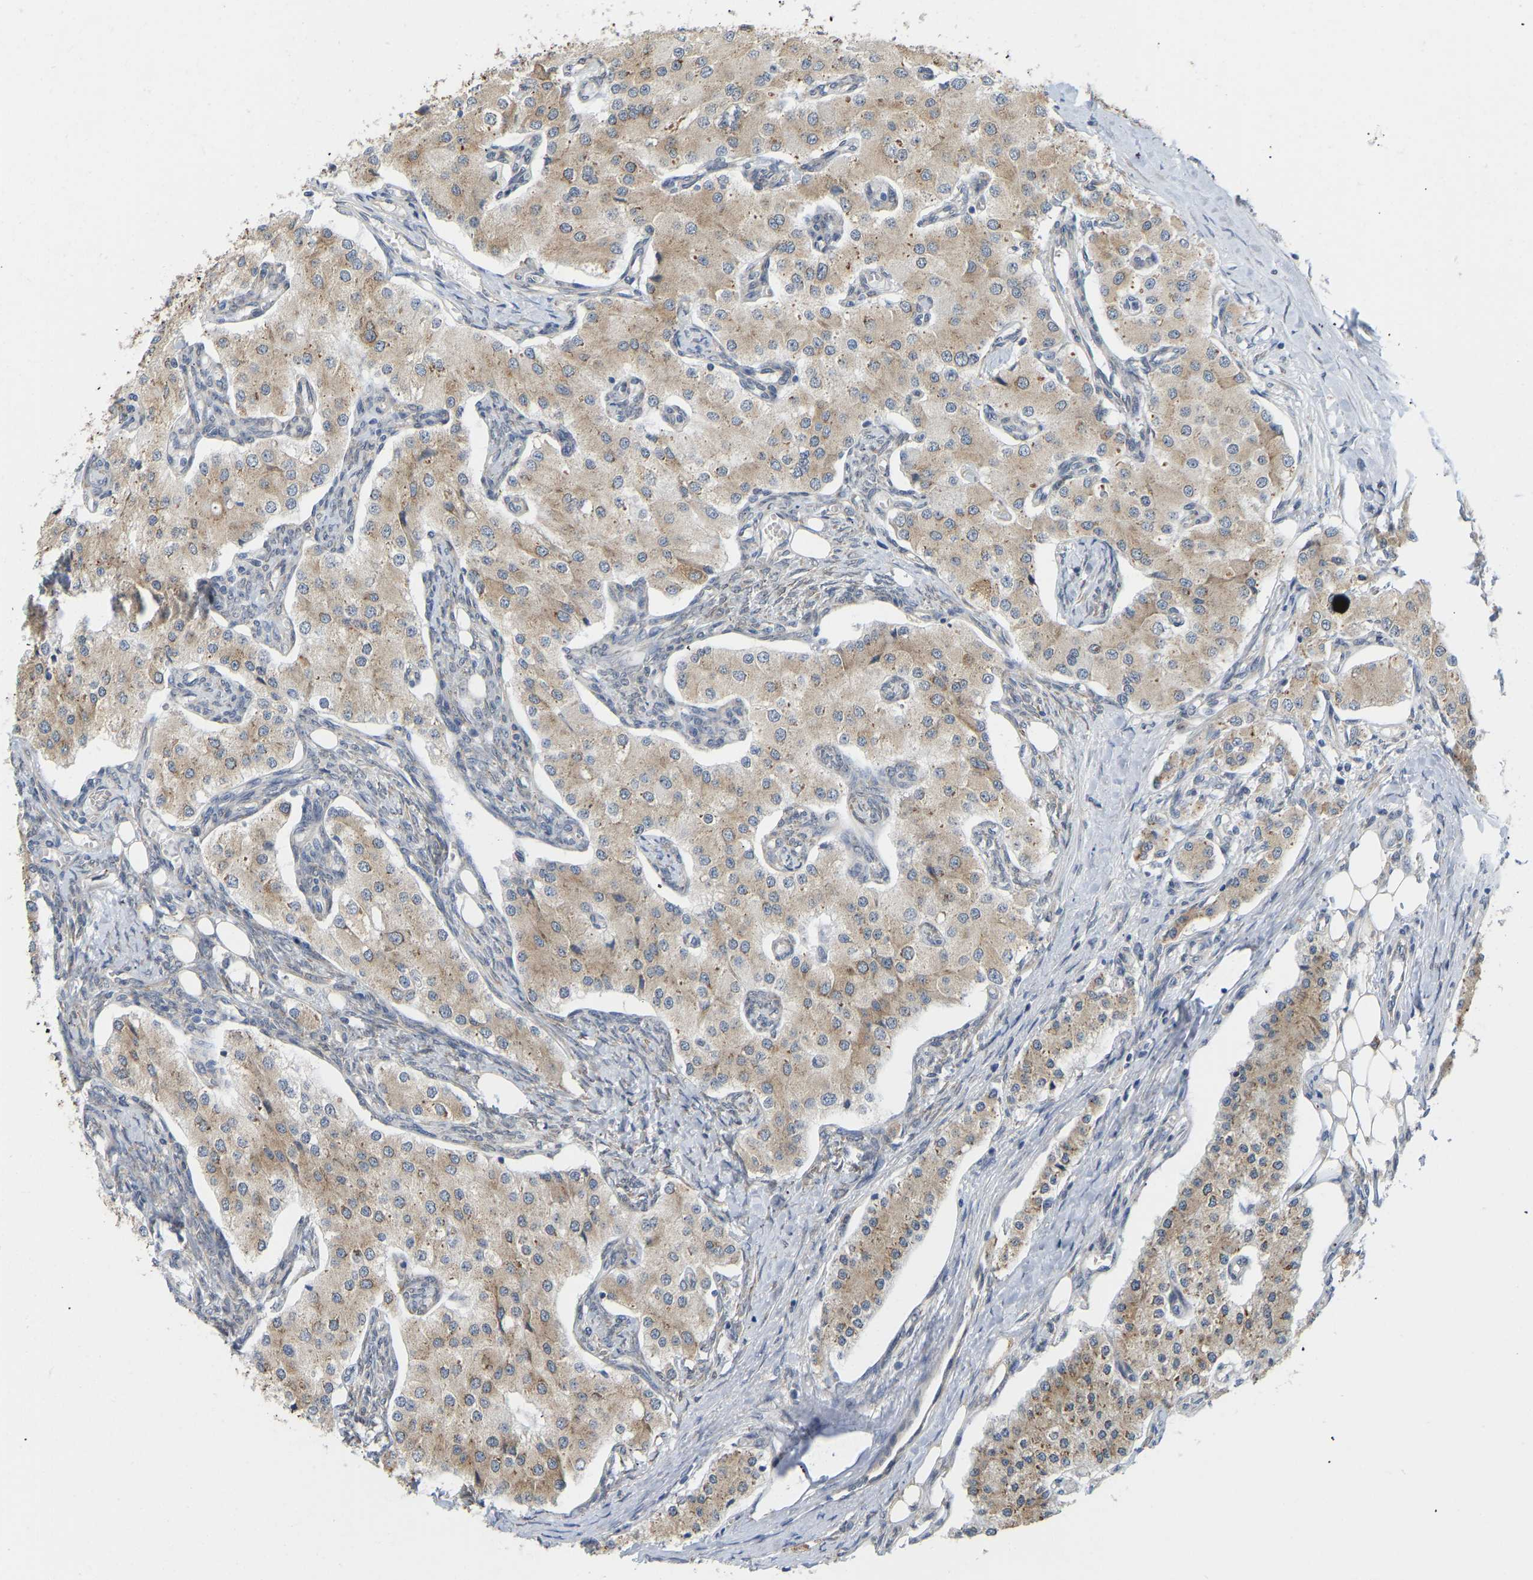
{"staining": {"intensity": "moderate", "quantity": ">75%", "location": "cytoplasmic/membranous"}, "tissue": "carcinoid", "cell_type": "Tumor cells", "image_type": "cancer", "snomed": [{"axis": "morphology", "description": "Carcinoid, malignant, NOS"}, {"axis": "topography", "description": "Colon"}], "caption": "High-power microscopy captured an immunohistochemistry (IHC) histopathology image of carcinoid, revealing moderate cytoplasmic/membranous positivity in about >75% of tumor cells.", "gene": "BEND3", "patient": {"sex": "female", "age": 52}}